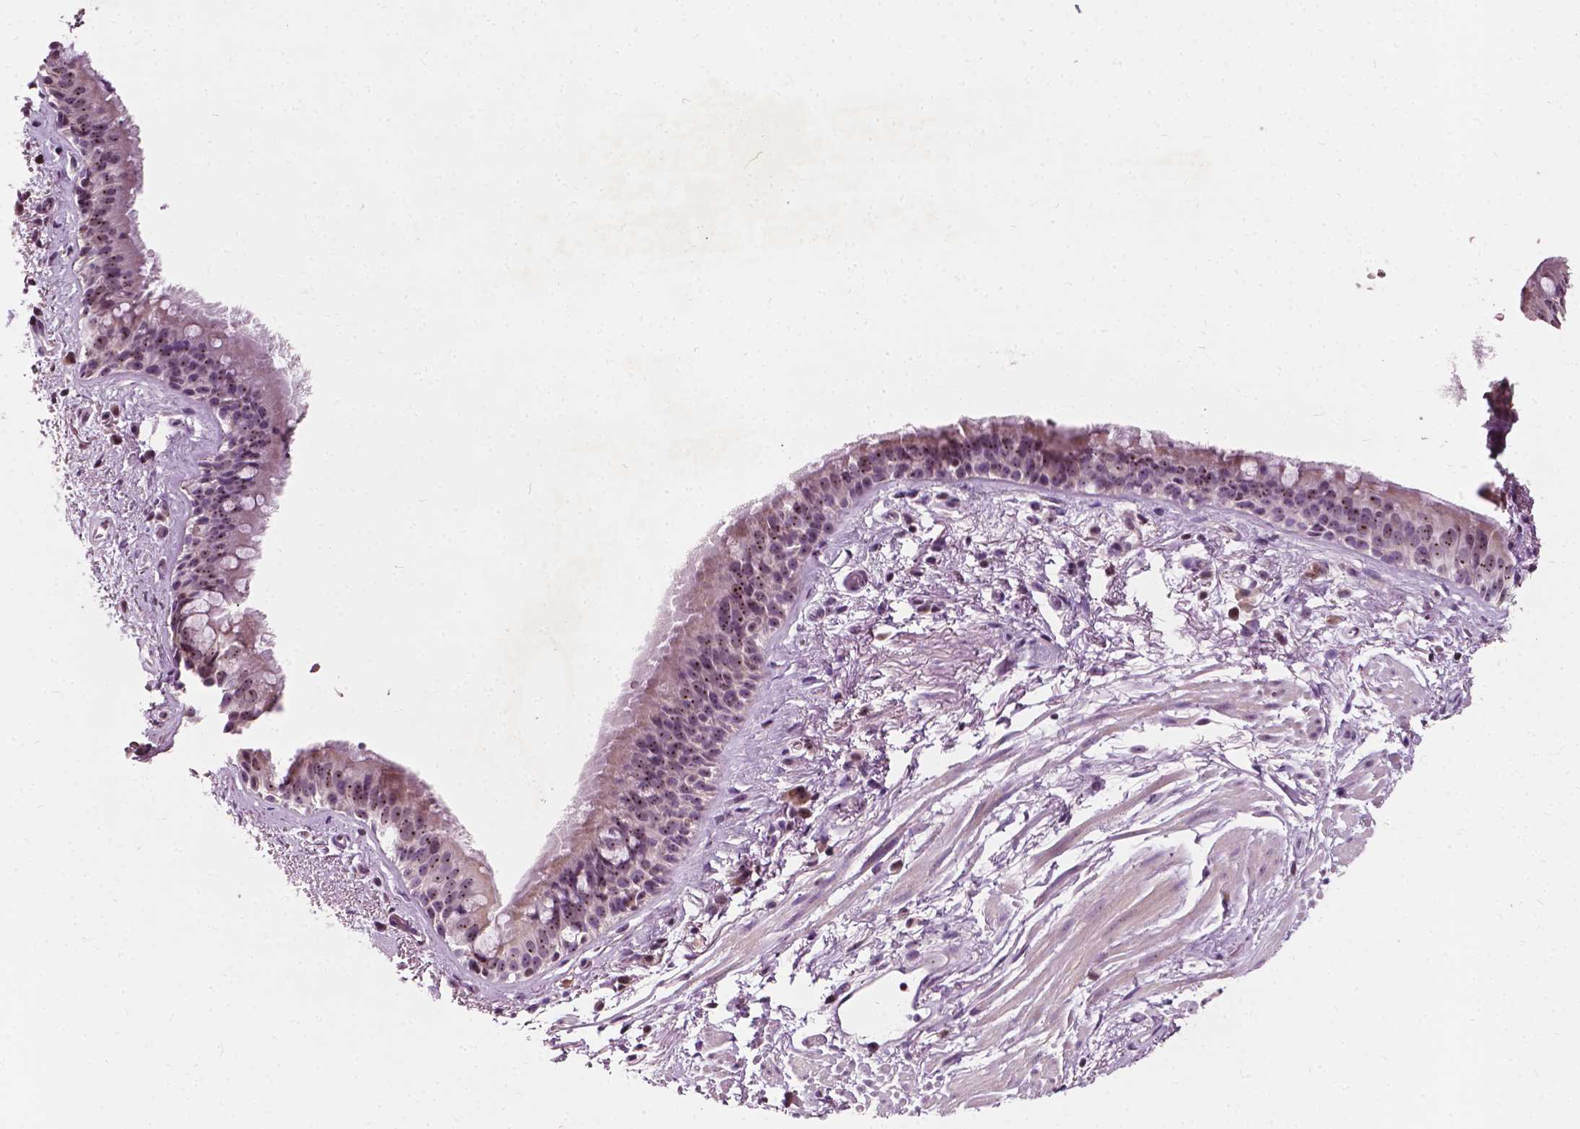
{"staining": {"intensity": "moderate", "quantity": "25%-75%", "location": "nuclear"}, "tissue": "bronchus", "cell_type": "Respiratory epithelial cells", "image_type": "normal", "snomed": [{"axis": "morphology", "description": "Normal tissue, NOS"}, {"axis": "topography", "description": "Cartilage tissue"}, {"axis": "topography", "description": "Bronchus"}], "caption": "Moderate nuclear expression for a protein is identified in about 25%-75% of respiratory epithelial cells of benign bronchus using immunohistochemistry (IHC).", "gene": "ODF3L2", "patient": {"sex": "male", "age": 58}}